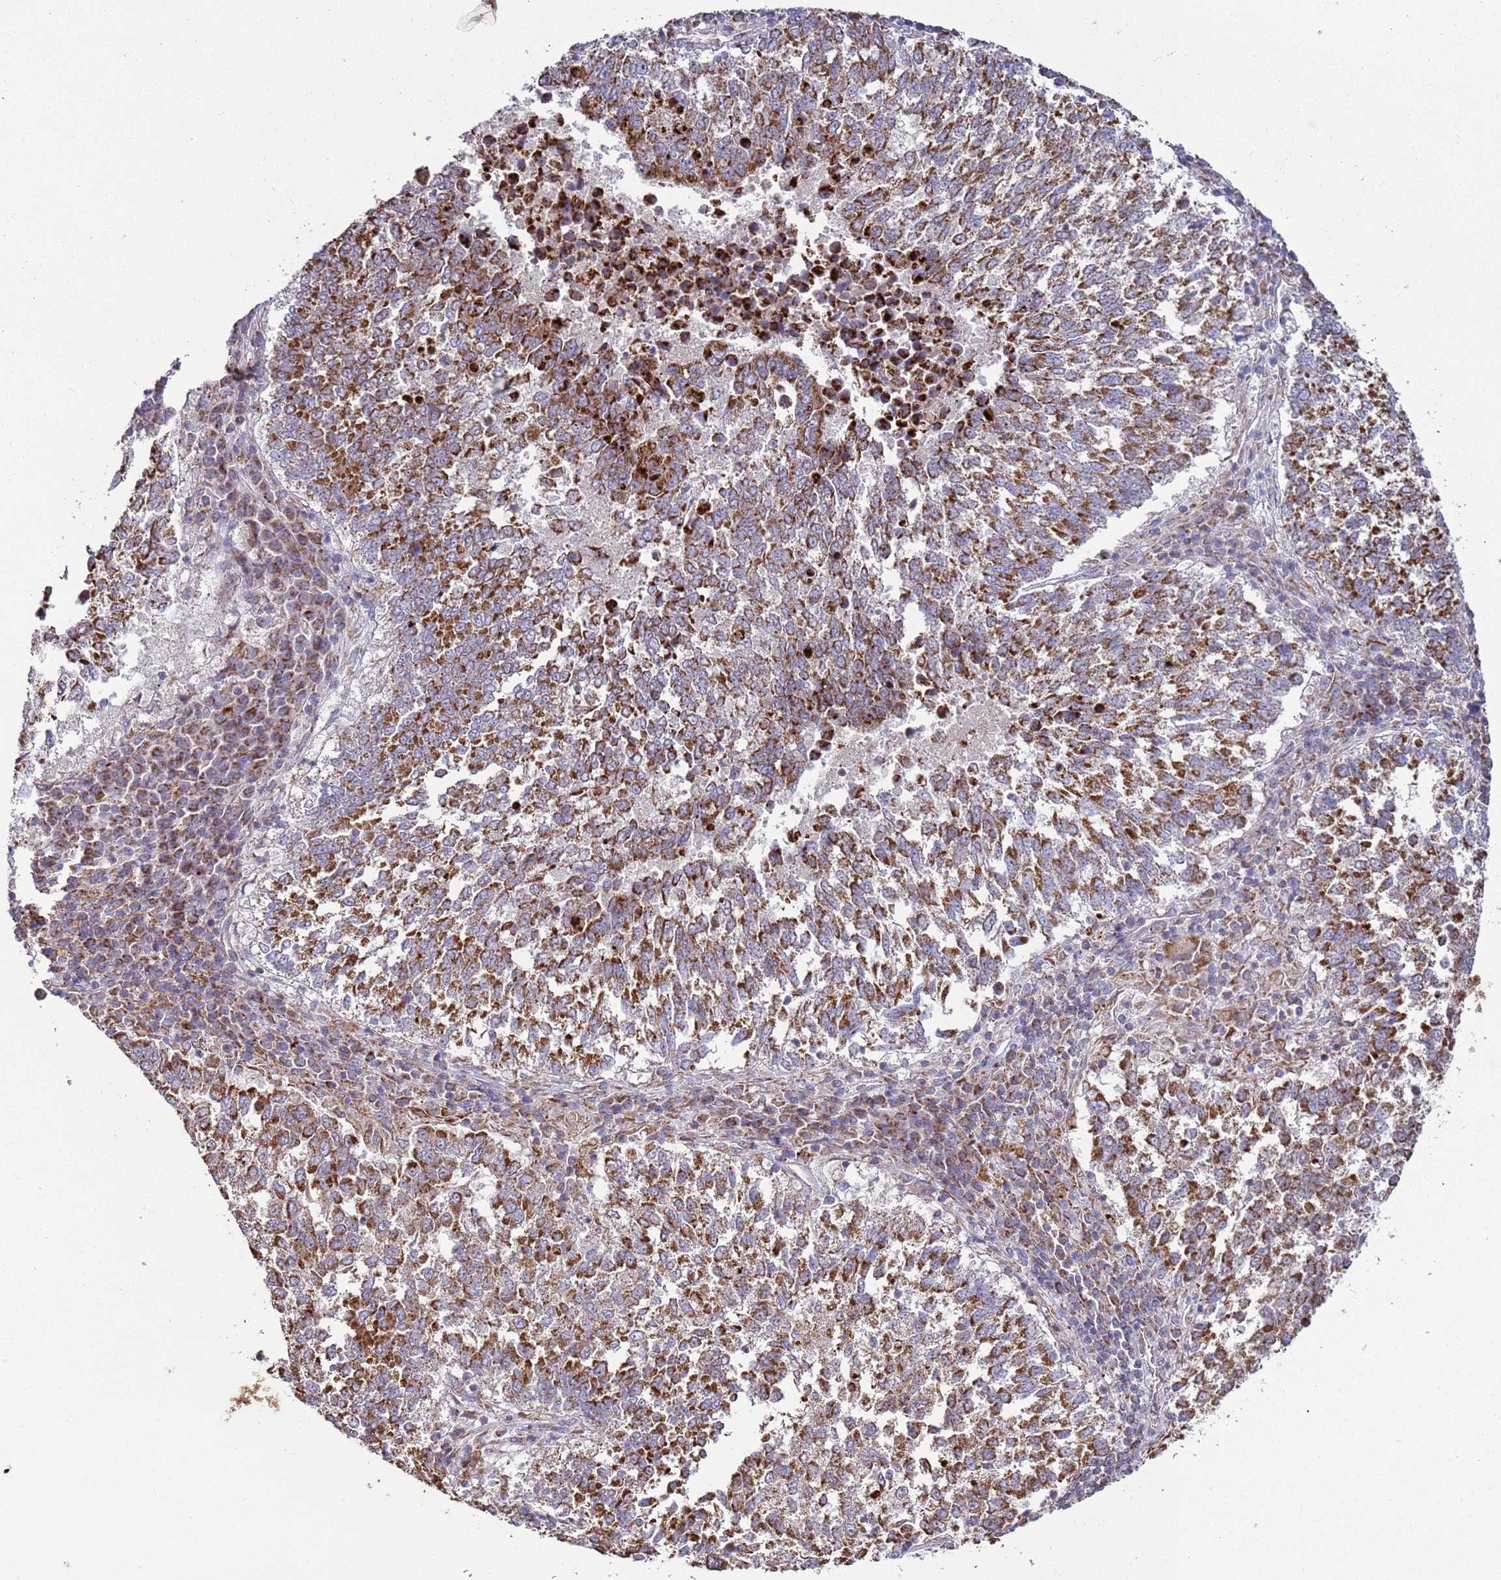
{"staining": {"intensity": "strong", "quantity": ">75%", "location": "cytoplasmic/membranous"}, "tissue": "lung cancer", "cell_type": "Tumor cells", "image_type": "cancer", "snomed": [{"axis": "morphology", "description": "Squamous cell carcinoma, NOS"}, {"axis": "topography", "description": "Lung"}], "caption": "Immunohistochemistry of human lung cancer (squamous cell carcinoma) displays high levels of strong cytoplasmic/membranous positivity in about >75% of tumor cells.", "gene": "FBXO33", "patient": {"sex": "male", "age": 73}}